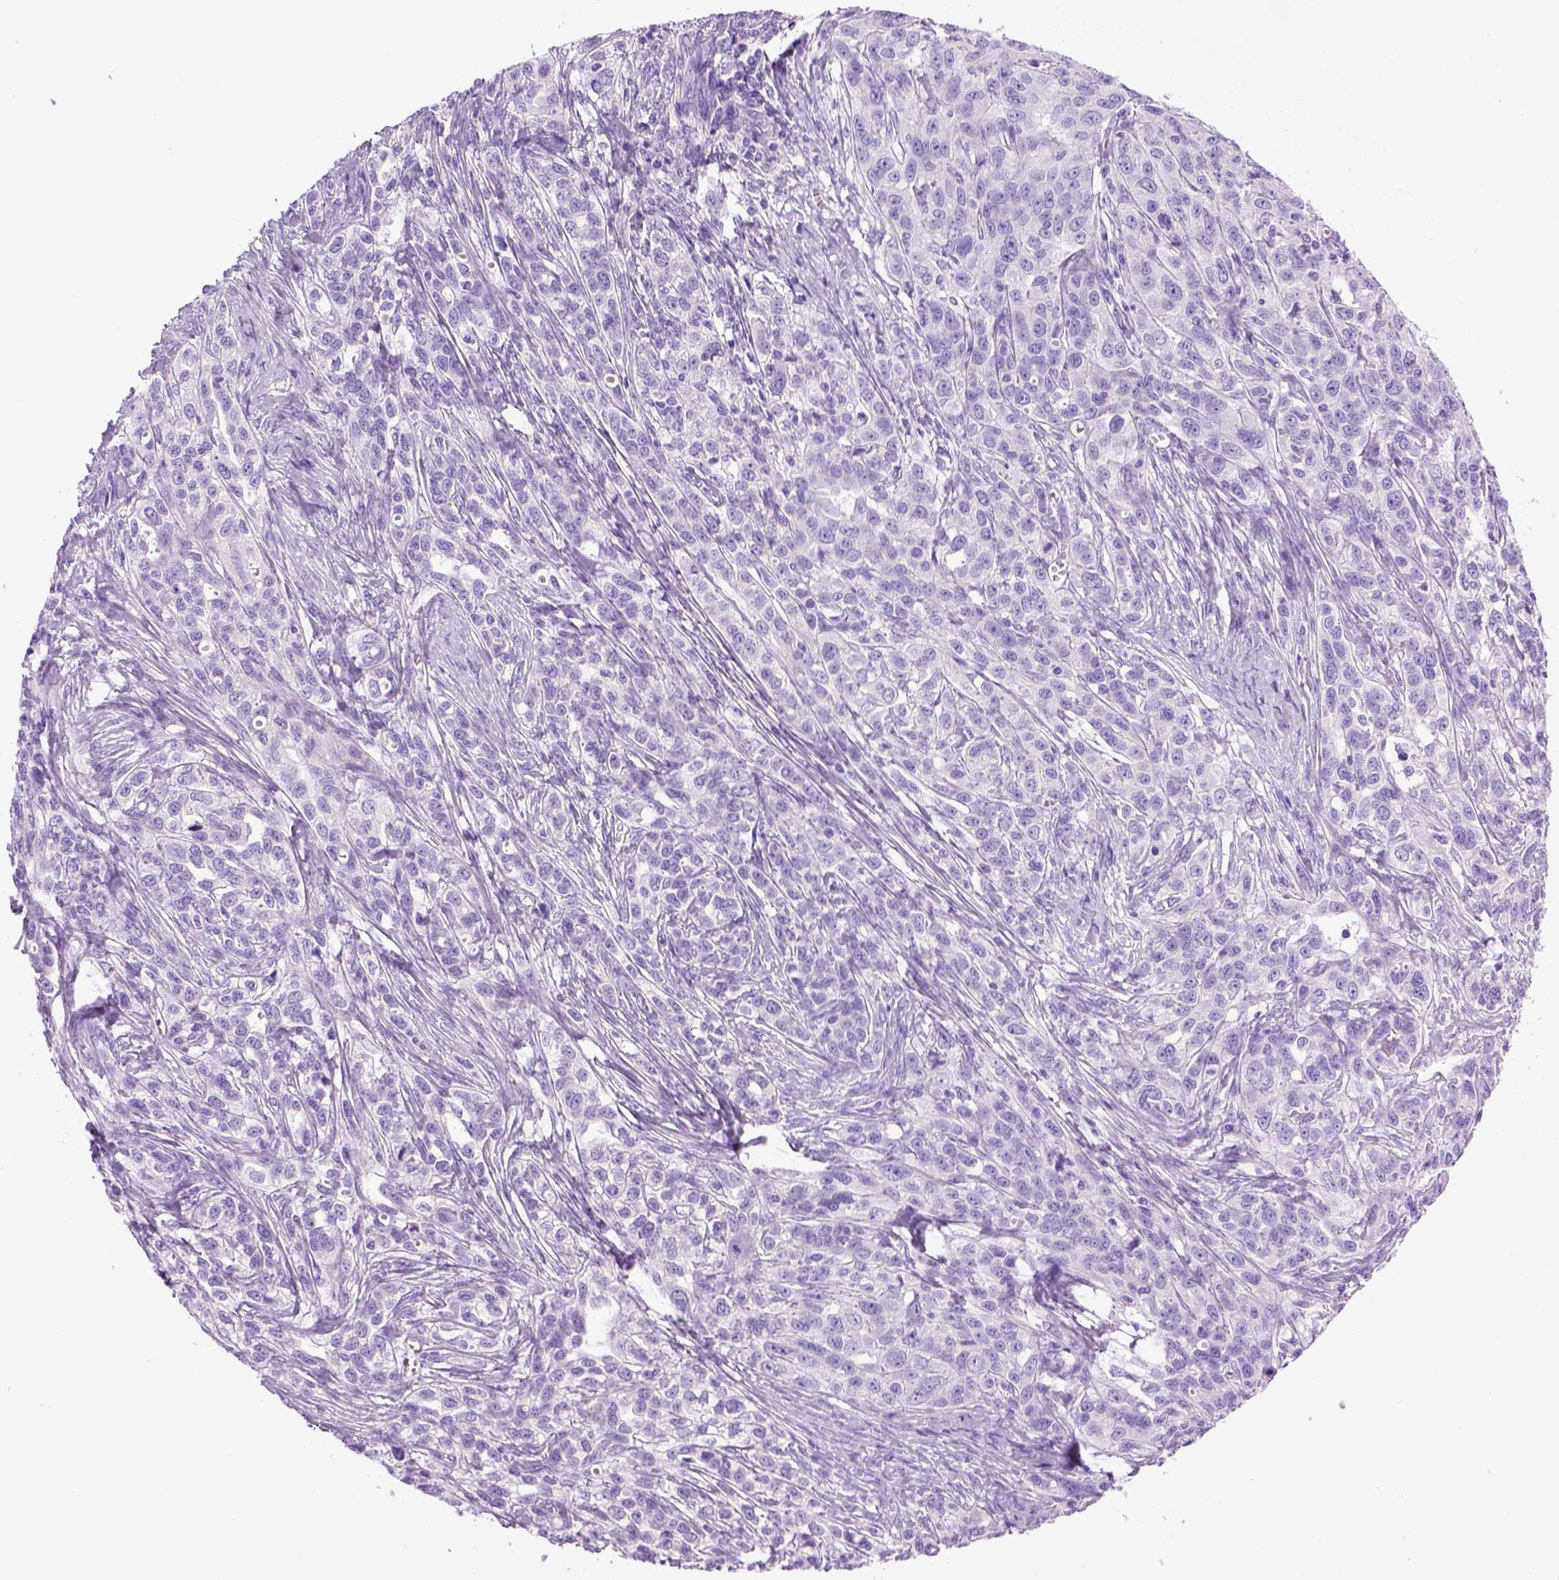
{"staining": {"intensity": "negative", "quantity": "none", "location": "none"}, "tissue": "ovarian cancer", "cell_type": "Tumor cells", "image_type": "cancer", "snomed": [{"axis": "morphology", "description": "Cystadenocarcinoma, serous, NOS"}, {"axis": "topography", "description": "Ovary"}], "caption": "Ovarian cancer (serous cystadenocarcinoma) stained for a protein using IHC demonstrates no positivity tumor cells.", "gene": "SGCG", "patient": {"sex": "female", "age": 71}}